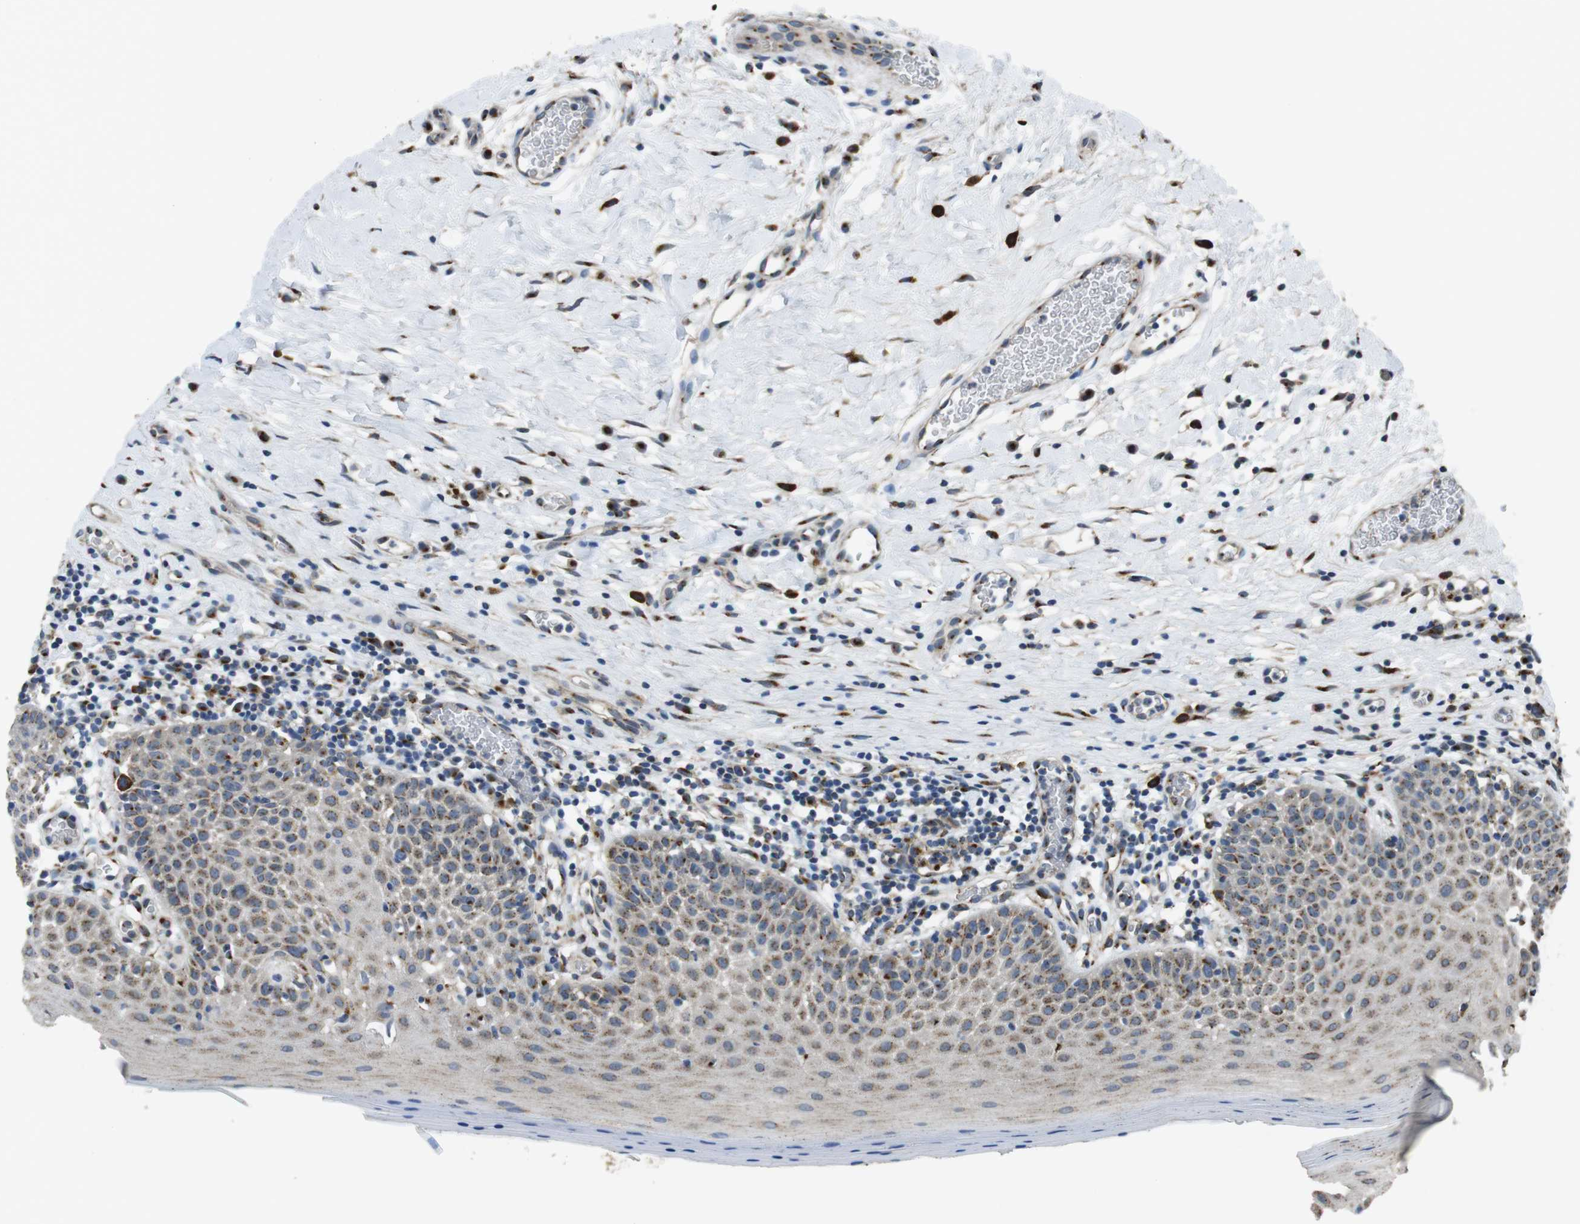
{"staining": {"intensity": "moderate", "quantity": ">75%", "location": "cytoplasmic/membranous"}, "tissue": "oral mucosa", "cell_type": "Squamous epithelial cells", "image_type": "normal", "snomed": [{"axis": "morphology", "description": "Normal tissue, NOS"}, {"axis": "topography", "description": "Skeletal muscle"}, {"axis": "topography", "description": "Oral tissue"}], "caption": "This is a photomicrograph of immunohistochemistry staining of normal oral mucosa, which shows moderate positivity in the cytoplasmic/membranous of squamous epithelial cells.", "gene": "RAB6A", "patient": {"sex": "male", "age": 58}}